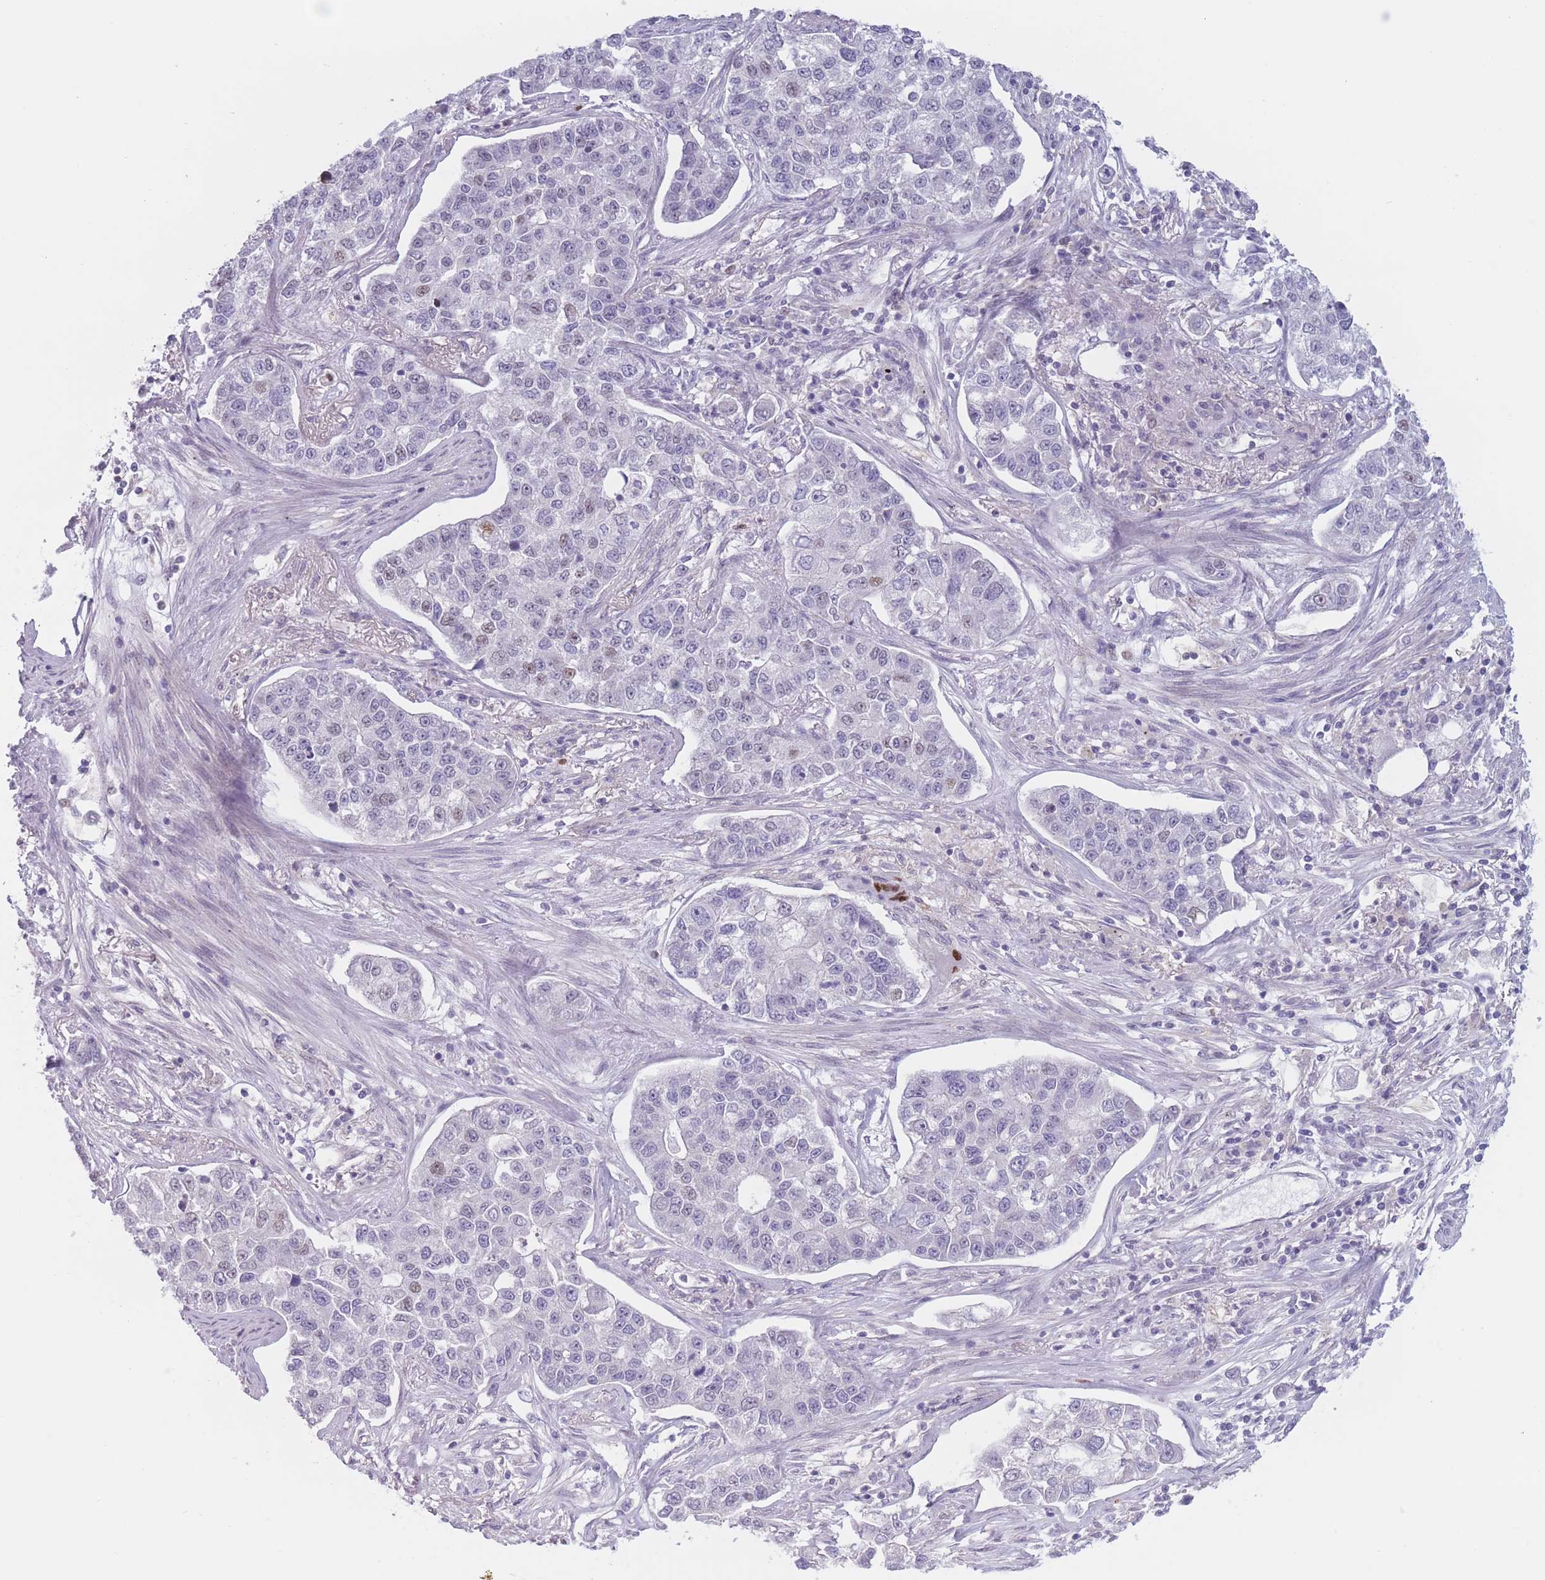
{"staining": {"intensity": "weak", "quantity": "<25%", "location": "nuclear"}, "tissue": "lung cancer", "cell_type": "Tumor cells", "image_type": "cancer", "snomed": [{"axis": "morphology", "description": "Adenocarcinoma, NOS"}, {"axis": "topography", "description": "Lung"}], "caption": "This is an IHC micrograph of human lung adenocarcinoma. There is no expression in tumor cells.", "gene": "ZNF439", "patient": {"sex": "male", "age": 49}}